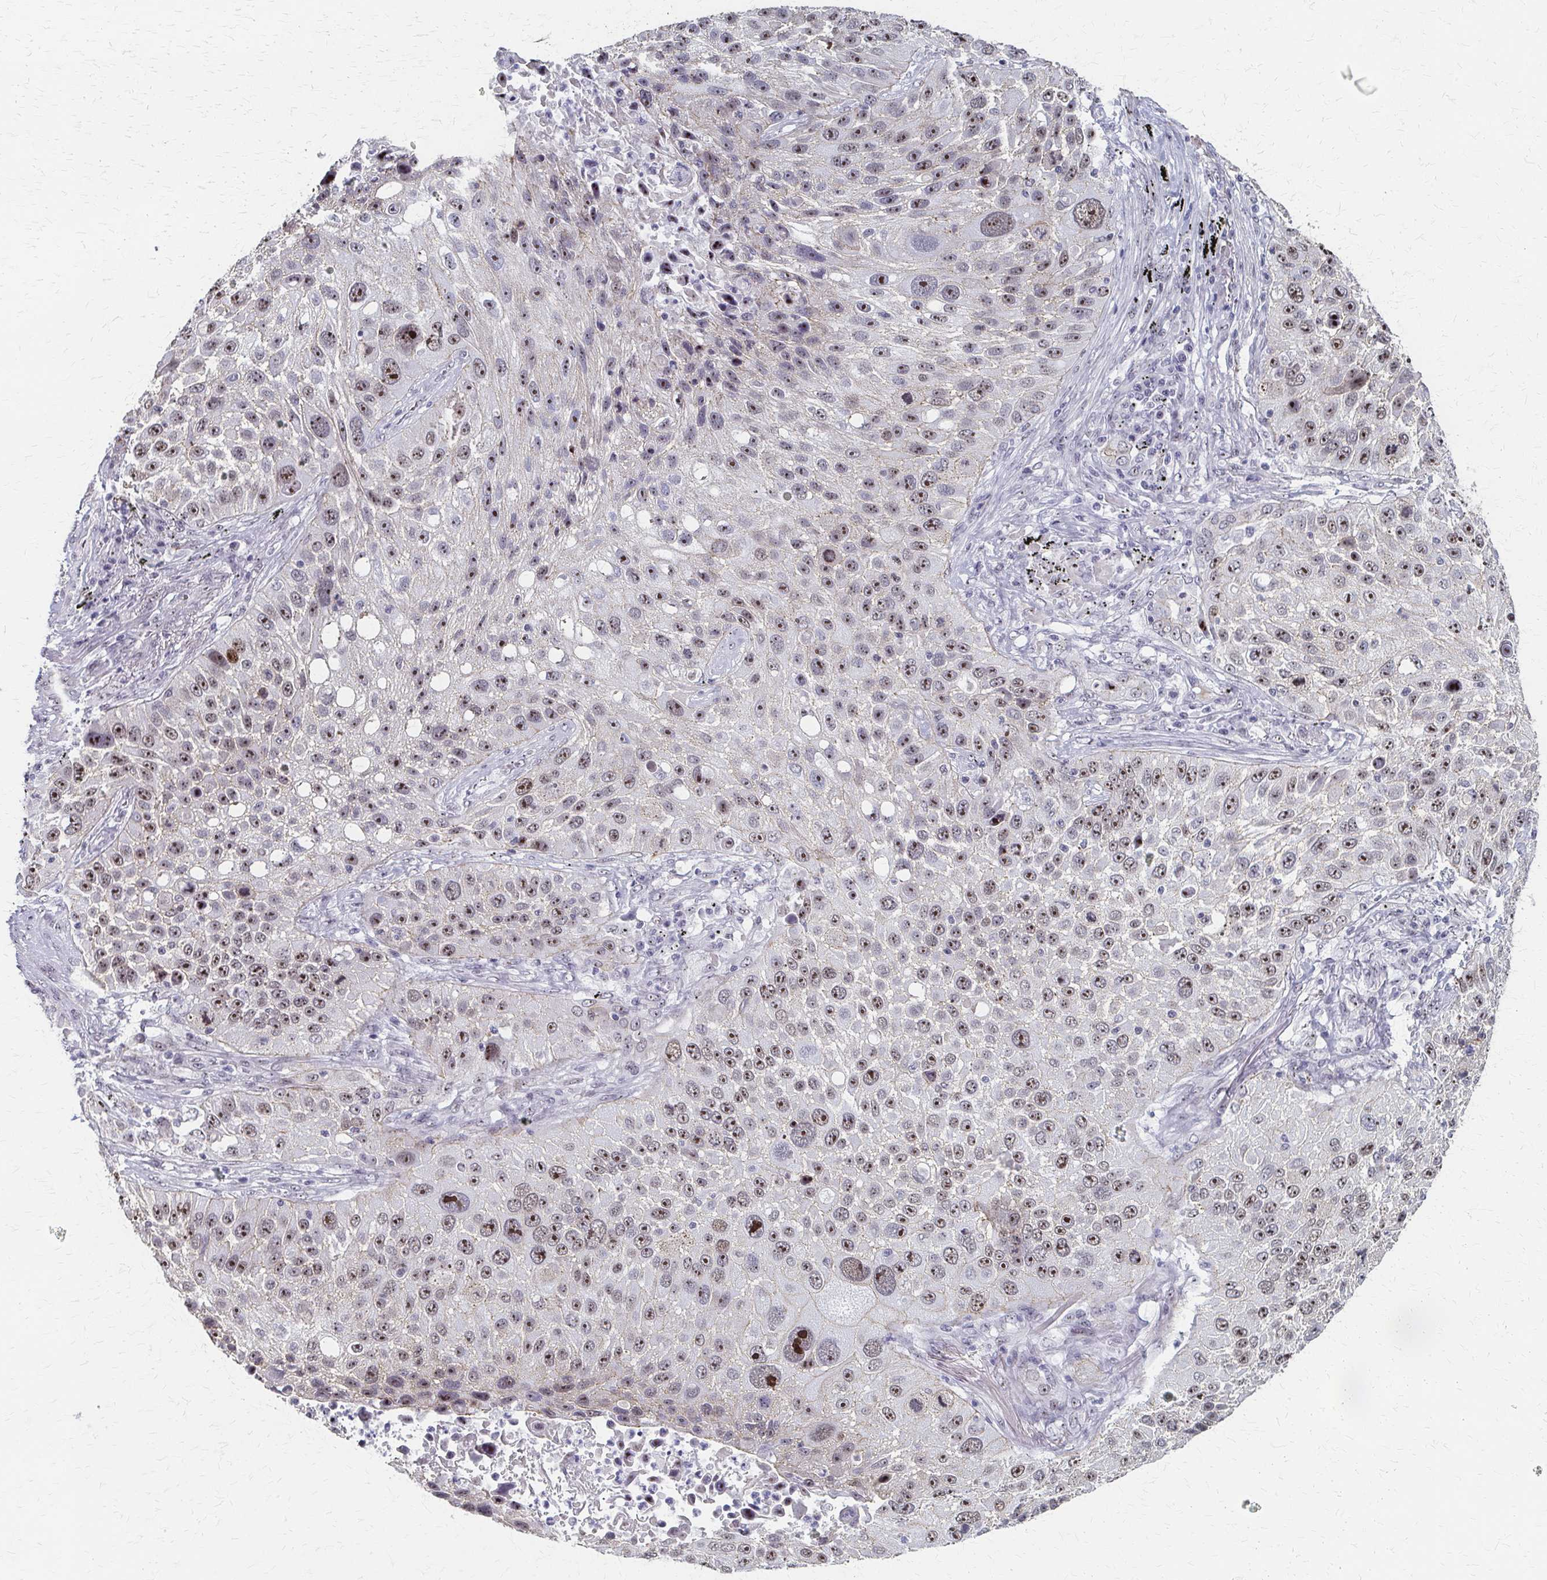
{"staining": {"intensity": "strong", "quantity": ">75%", "location": "nuclear"}, "tissue": "lung cancer", "cell_type": "Tumor cells", "image_type": "cancer", "snomed": [{"axis": "morphology", "description": "Normal morphology"}, {"axis": "morphology", "description": "Squamous cell carcinoma, NOS"}, {"axis": "topography", "description": "Lymph node"}, {"axis": "topography", "description": "Lung"}], "caption": "This is a photomicrograph of immunohistochemistry (IHC) staining of squamous cell carcinoma (lung), which shows strong staining in the nuclear of tumor cells.", "gene": "PES1", "patient": {"sex": "male", "age": 67}}